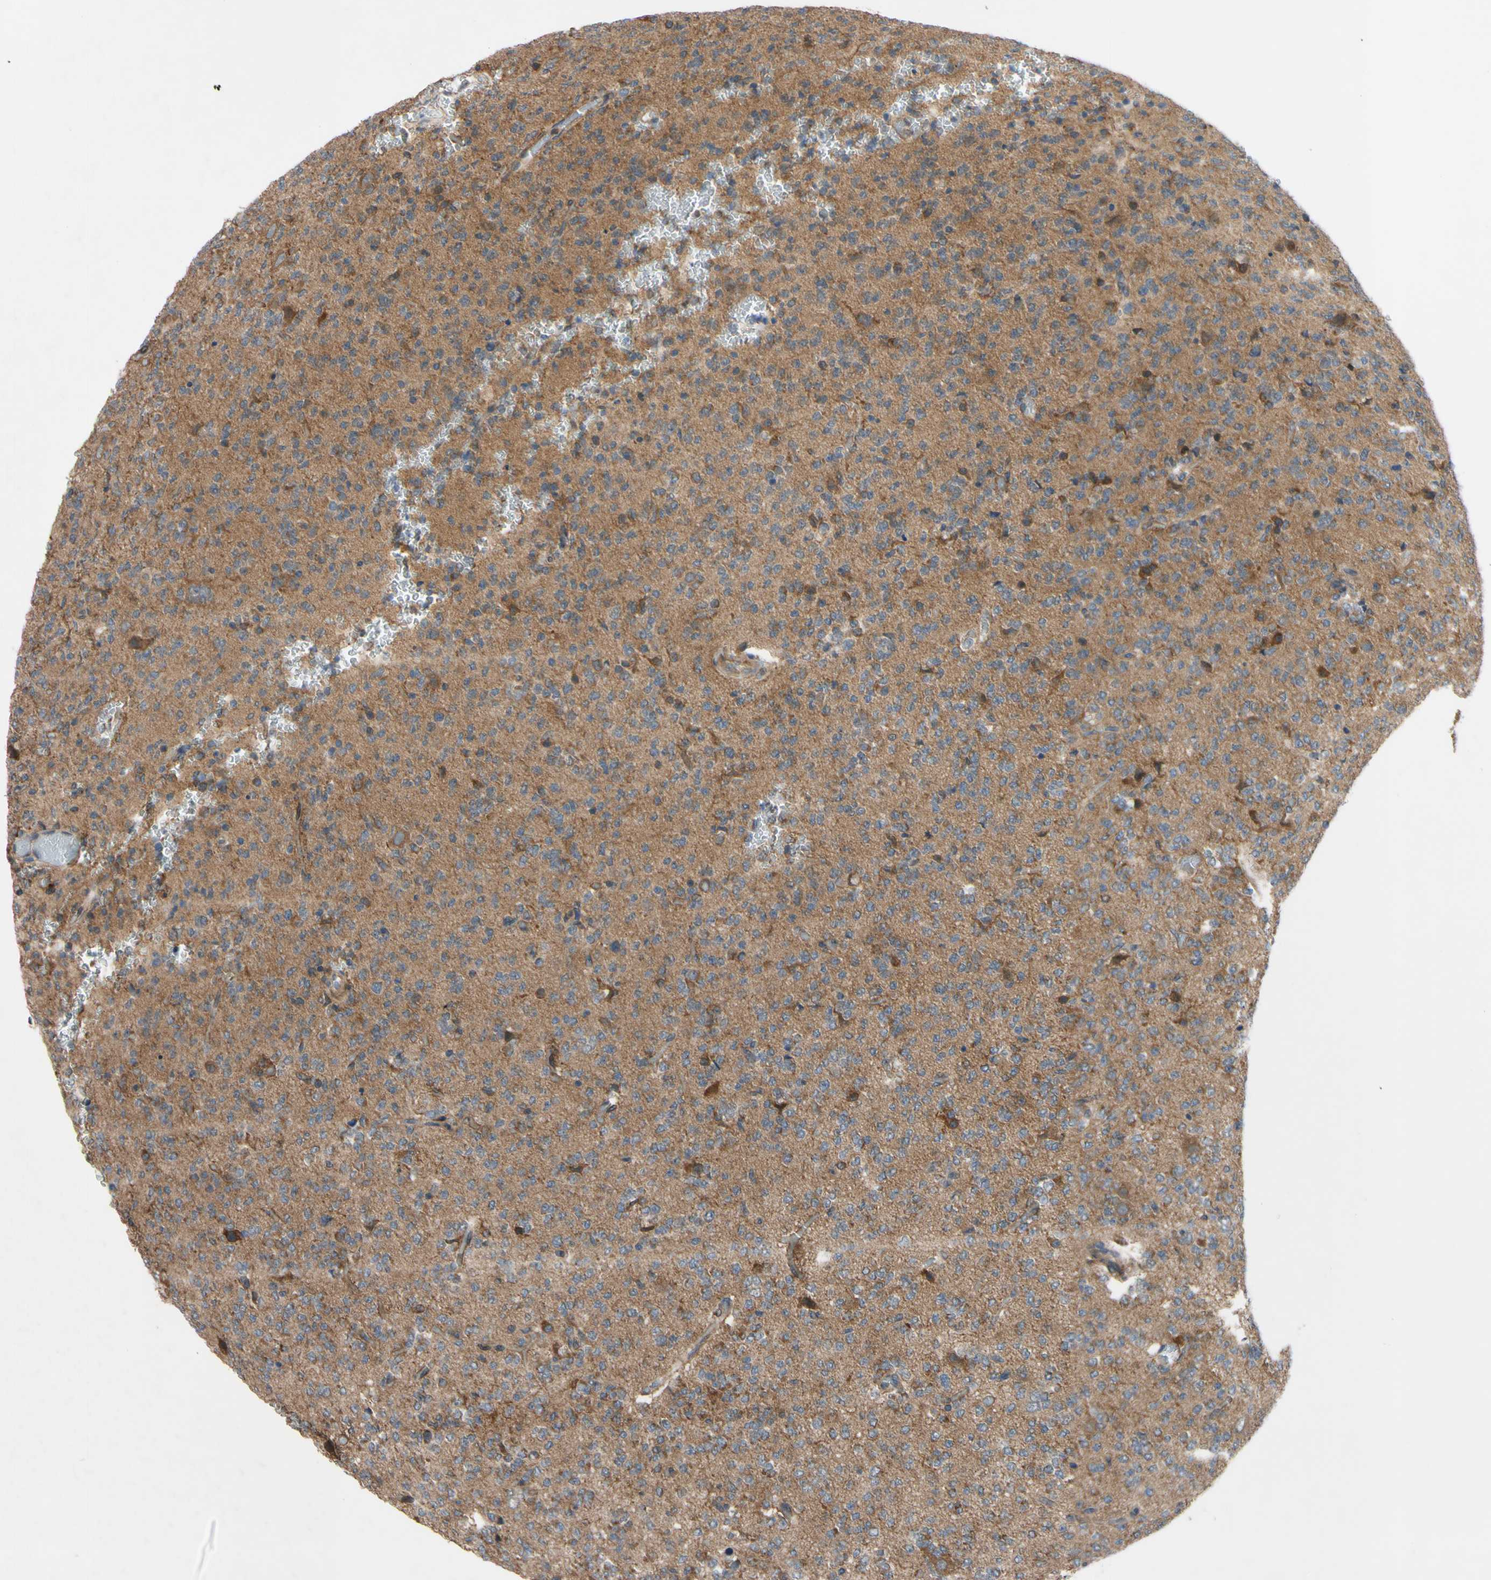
{"staining": {"intensity": "moderate", "quantity": ">75%", "location": "cytoplasmic/membranous"}, "tissue": "glioma", "cell_type": "Tumor cells", "image_type": "cancer", "snomed": [{"axis": "morphology", "description": "Glioma, malignant, Low grade"}, {"axis": "topography", "description": "Brain"}], "caption": "Glioma tissue exhibits moderate cytoplasmic/membranous staining in approximately >75% of tumor cells", "gene": "SVIL", "patient": {"sex": "male", "age": 38}}